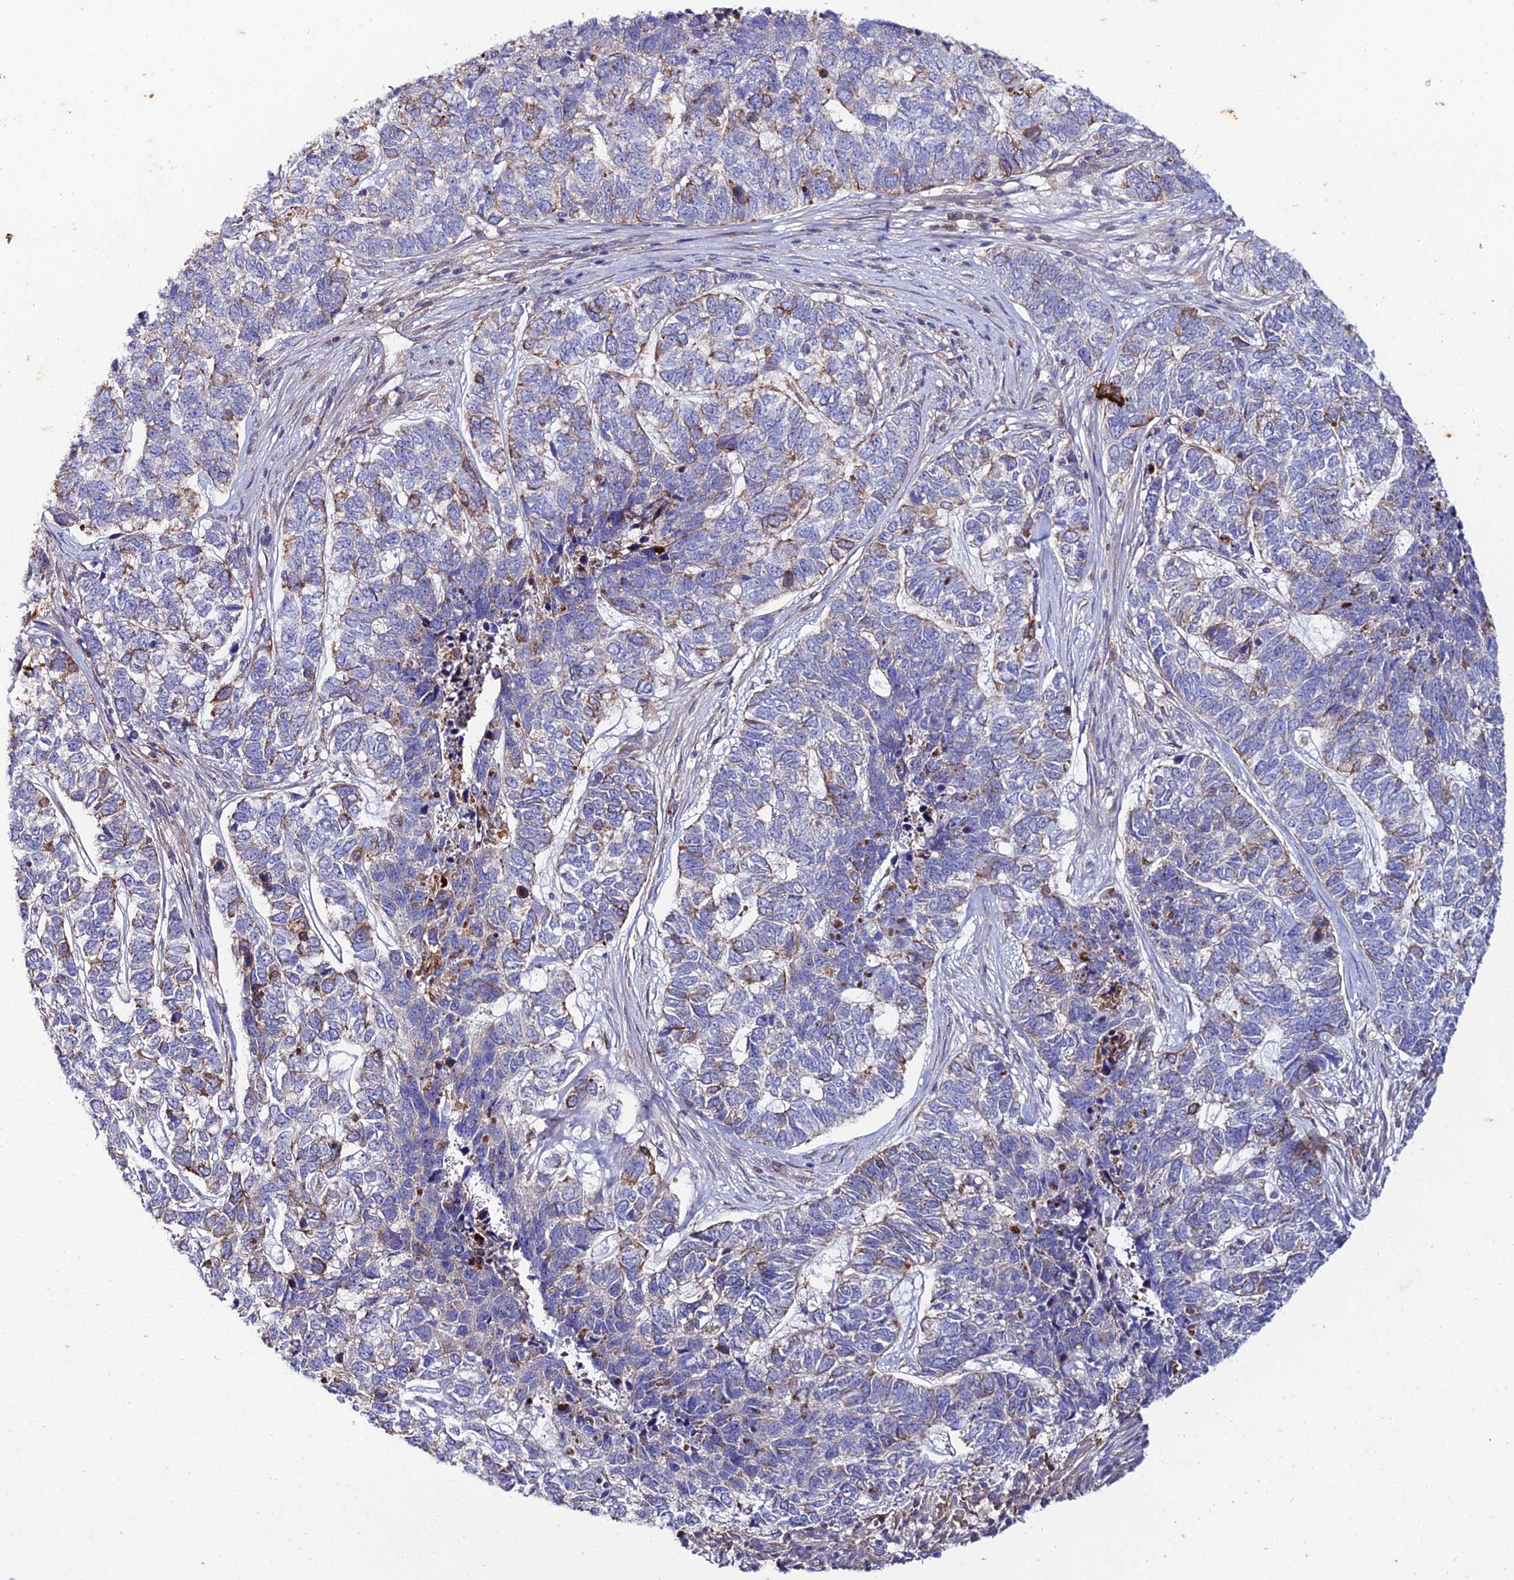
{"staining": {"intensity": "moderate", "quantity": "<25%", "location": "cytoplasmic/membranous"}, "tissue": "skin cancer", "cell_type": "Tumor cells", "image_type": "cancer", "snomed": [{"axis": "morphology", "description": "Basal cell carcinoma"}, {"axis": "topography", "description": "Skin"}], "caption": "About <25% of tumor cells in human skin cancer exhibit moderate cytoplasmic/membranous protein staining as visualized by brown immunohistochemical staining.", "gene": "ARL6IP1", "patient": {"sex": "female", "age": 65}}